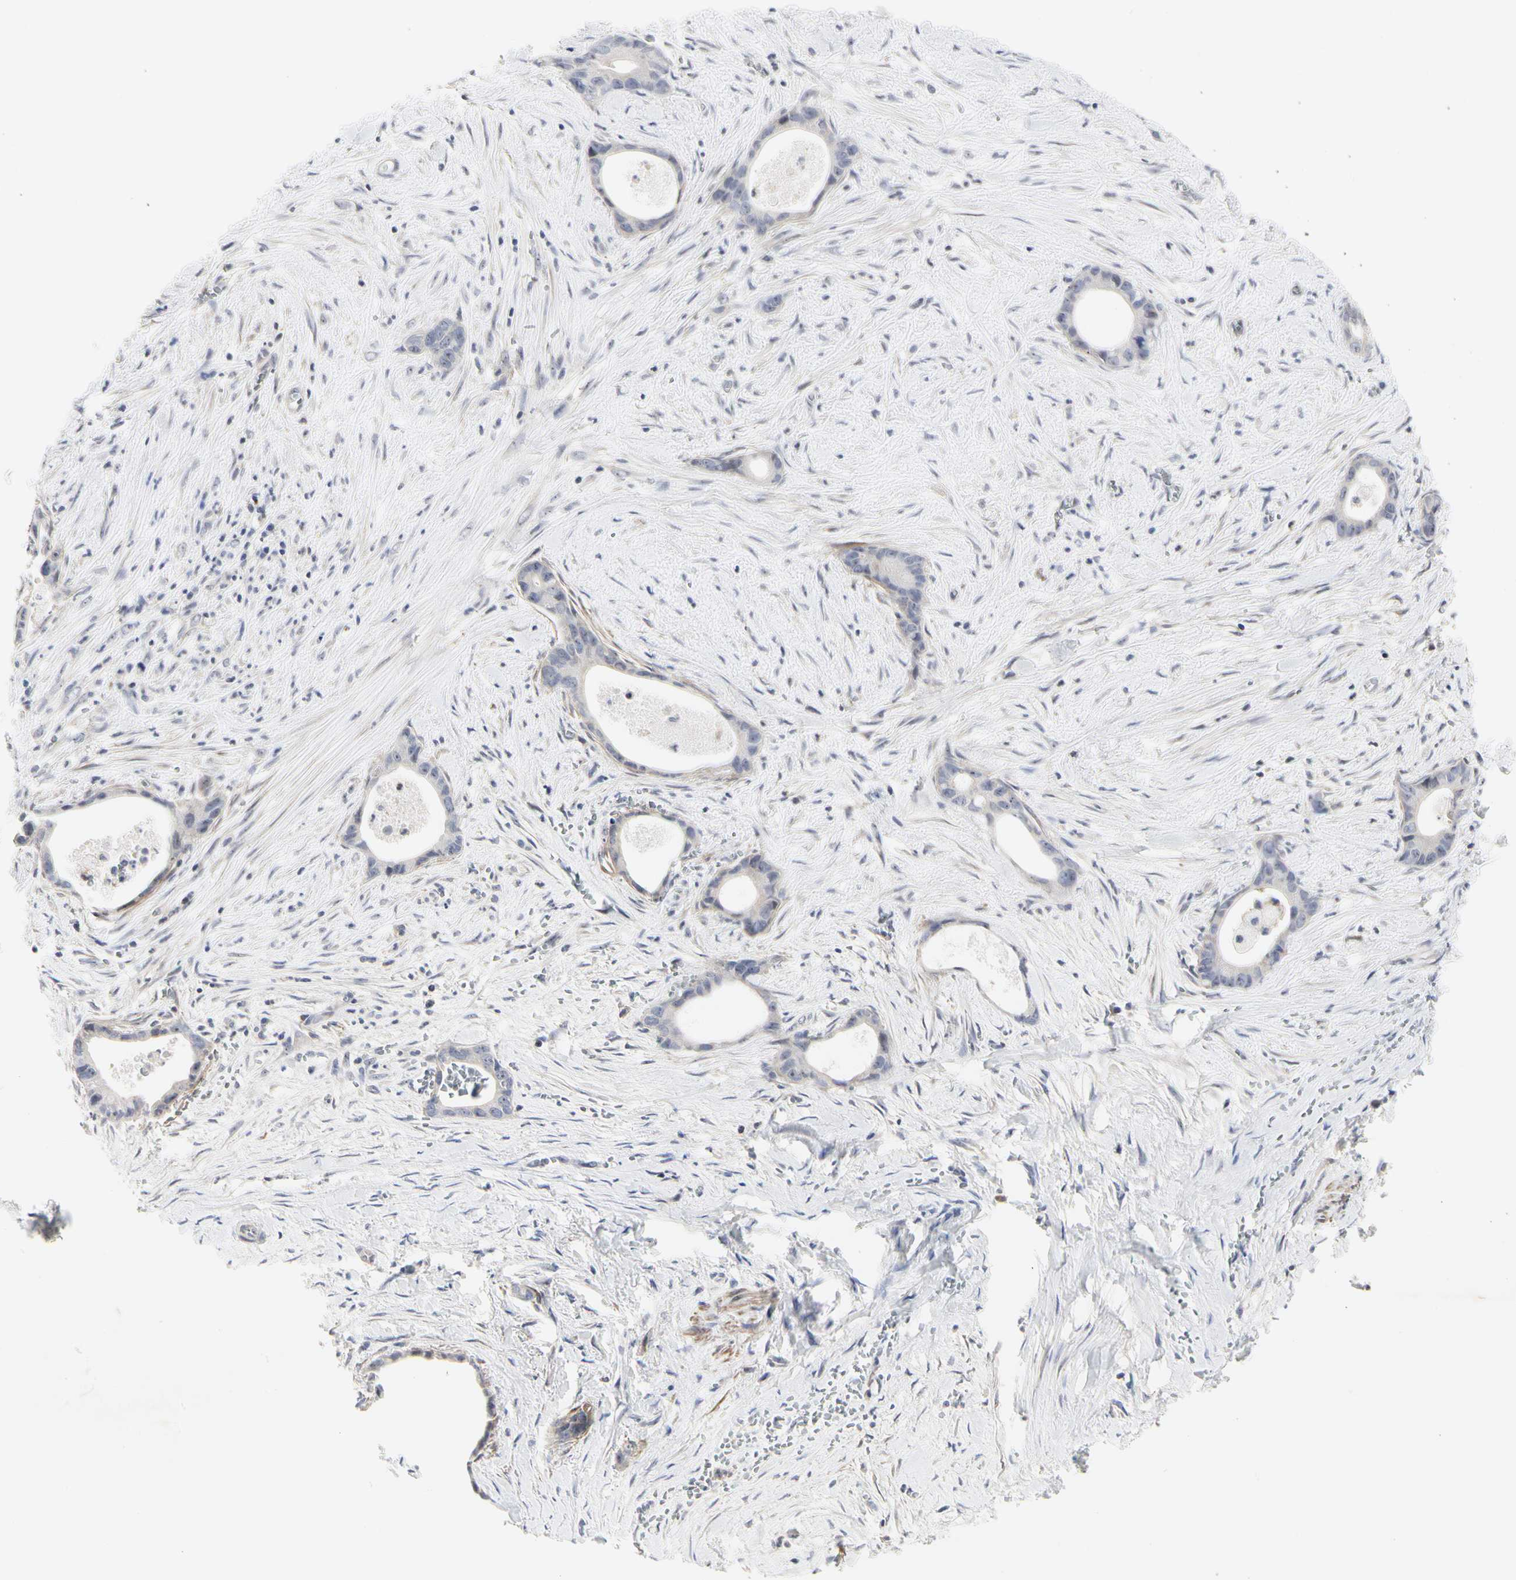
{"staining": {"intensity": "weak", "quantity": "<25%", "location": "cytoplasmic/membranous"}, "tissue": "liver cancer", "cell_type": "Tumor cells", "image_type": "cancer", "snomed": [{"axis": "morphology", "description": "Cholangiocarcinoma"}, {"axis": "topography", "description": "Liver"}], "caption": "Immunohistochemical staining of liver cancer (cholangiocarcinoma) exhibits no significant positivity in tumor cells.", "gene": "SHANK2", "patient": {"sex": "female", "age": 55}}